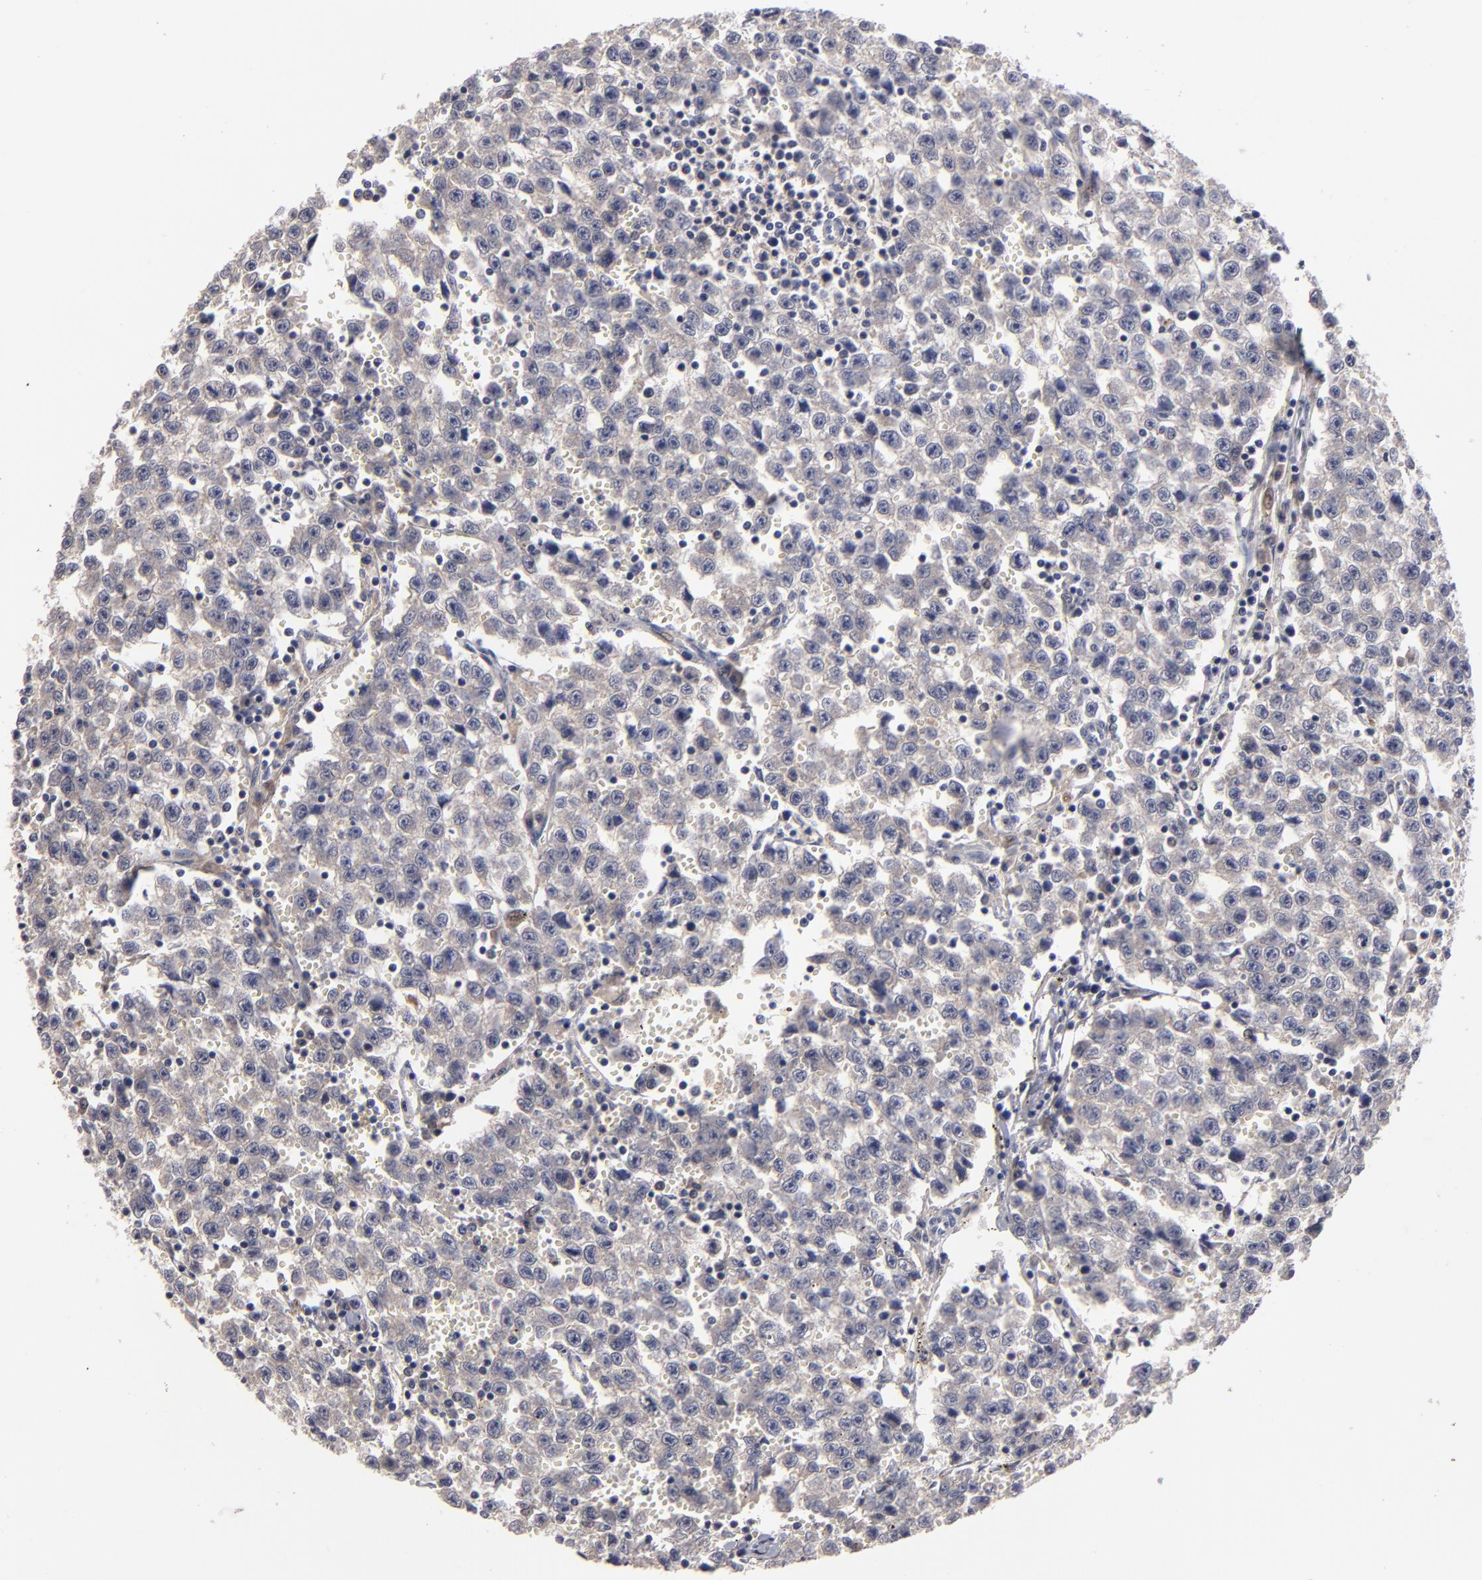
{"staining": {"intensity": "negative", "quantity": "none", "location": "none"}, "tissue": "testis cancer", "cell_type": "Tumor cells", "image_type": "cancer", "snomed": [{"axis": "morphology", "description": "Seminoma, NOS"}, {"axis": "topography", "description": "Testis"}], "caption": "A high-resolution image shows IHC staining of testis cancer, which displays no significant positivity in tumor cells.", "gene": "GPM6B", "patient": {"sex": "male", "age": 35}}